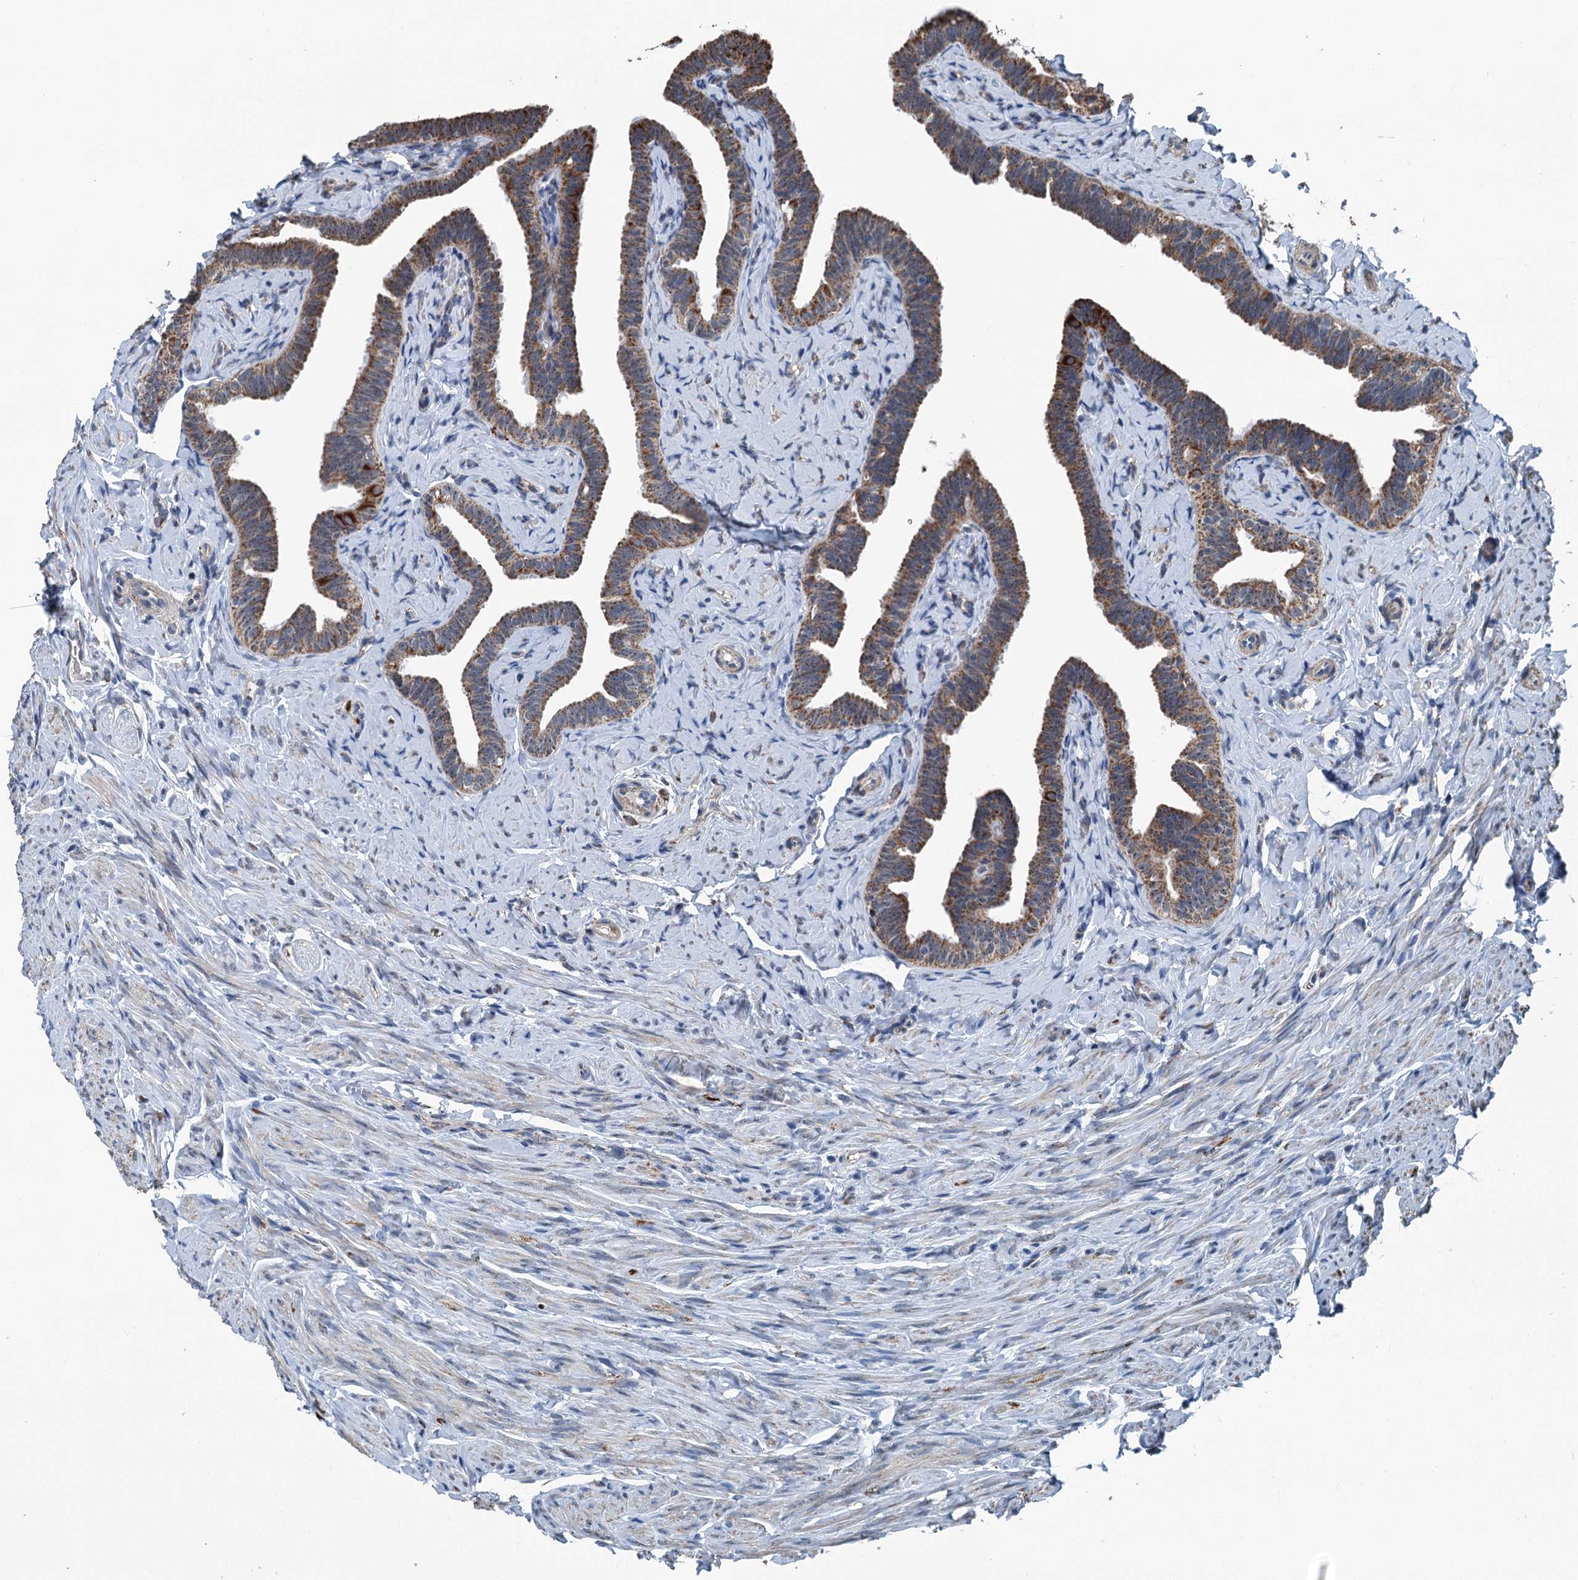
{"staining": {"intensity": "moderate", "quantity": ">75%", "location": "cytoplasmic/membranous"}, "tissue": "fallopian tube", "cell_type": "Glandular cells", "image_type": "normal", "snomed": [{"axis": "morphology", "description": "Normal tissue, NOS"}, {"axis": "topography", "description": "Fallopian tube"}], "caption": "Benign fallopian tube shows moderate cytoplasmic/membranous positivity in approximately >75% of glandular cells The staining was performed using DAB (3,3'-diaminobenzidine), with brown indicating positive protein expression. Nuclei are stained blue with hematoxylin..", "gene": "TRPT1", "patient": {"sex": "female", "age": 39}}